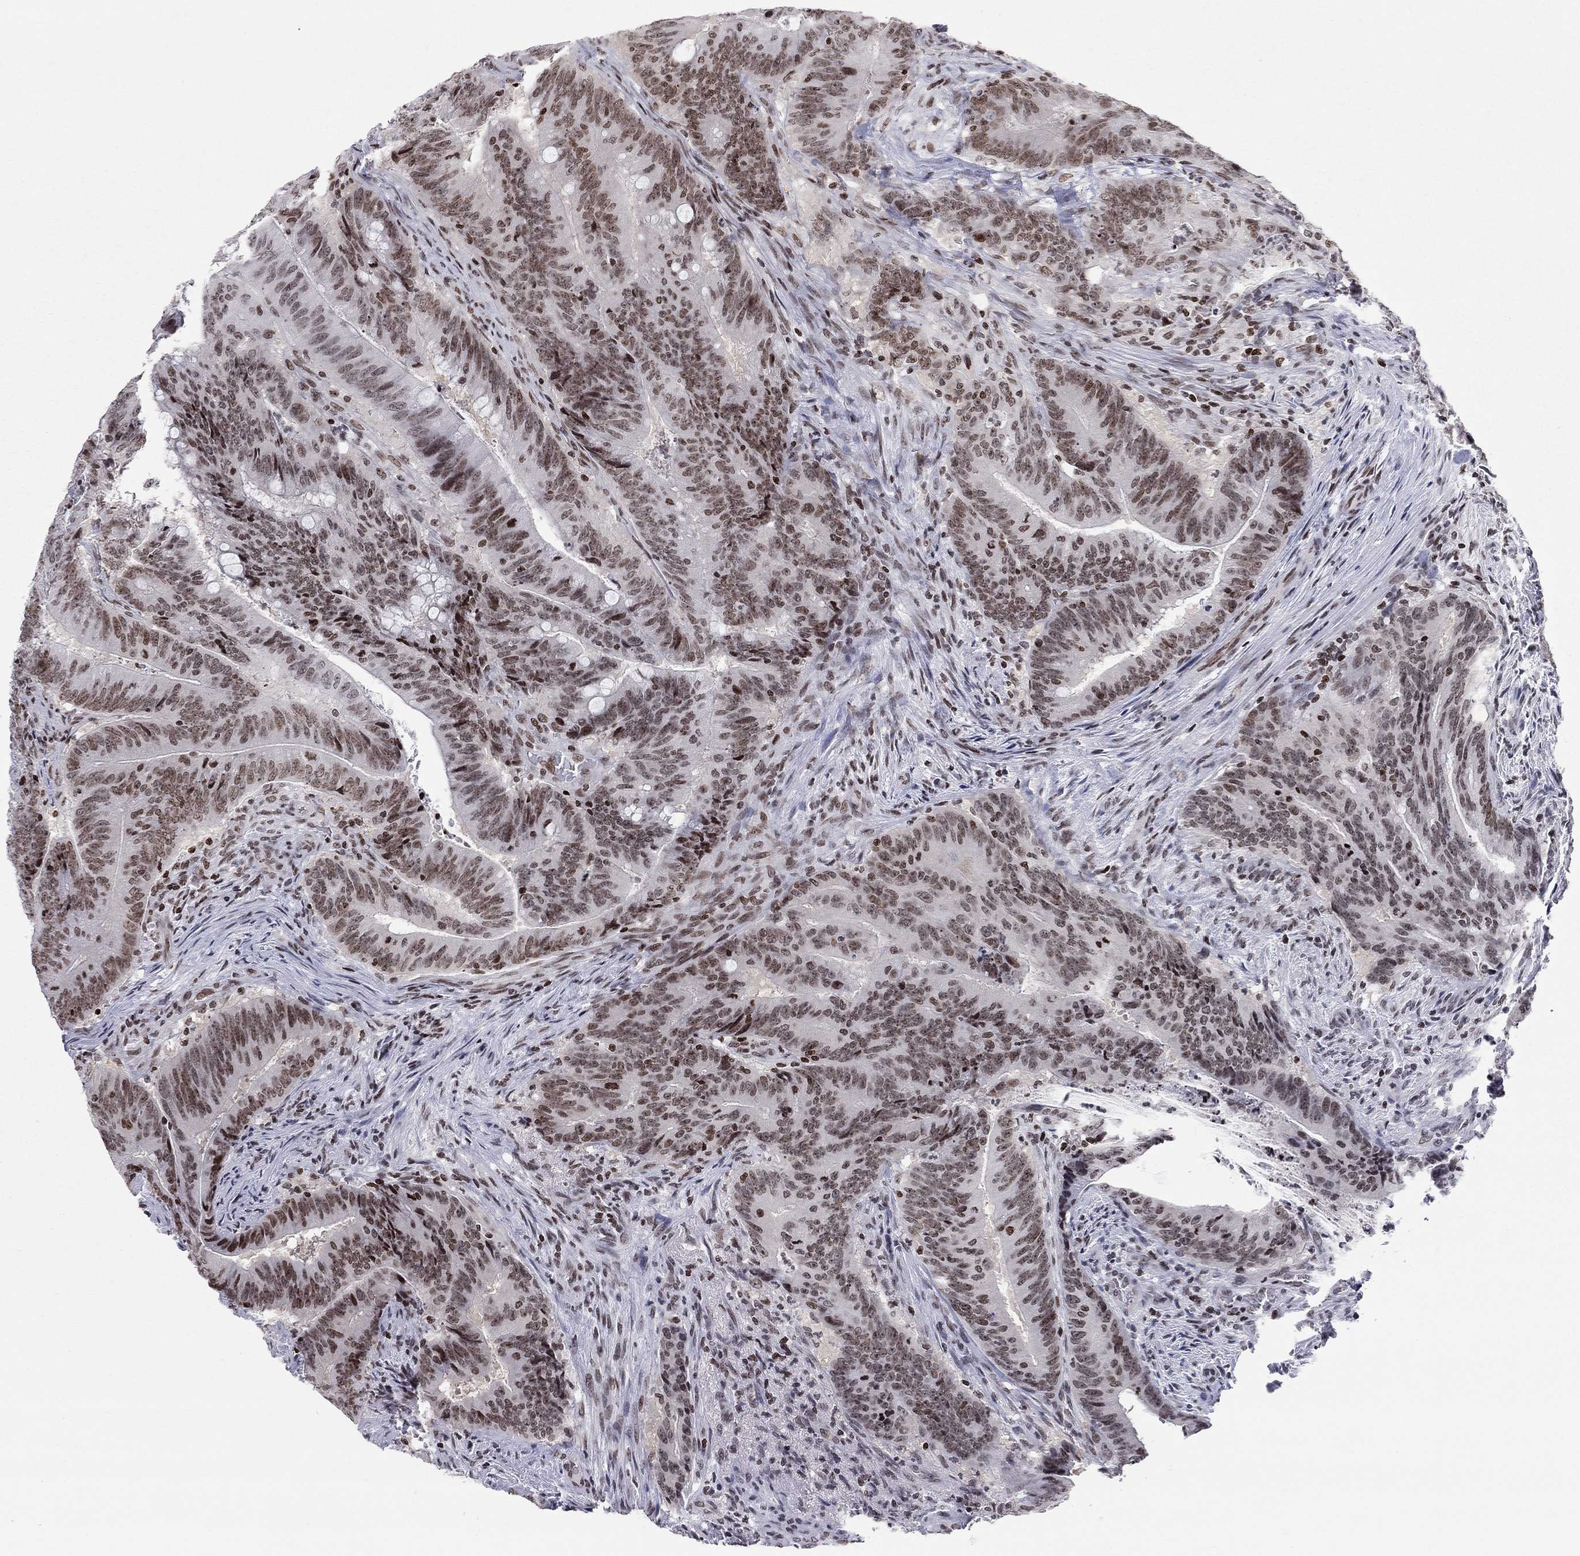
{"staining": {"intensity": "moderate", "quantity": "25%-75%", "location": "nuclear"}, "tissue": "colorectal cancer", "cell_type": "Tumor cells", "image_type": "cancer", "snomed": [{"axis": "morphology", "description": "Adenocarcinoma, NOS"}, {"axis": "topography", "description": "Colon"}], "caption": "The image displays immunohistochemical staining of colorectal cancer. There is moderate nuclear staining is present in about 25%-75% of tumor cells. (brown staining indicates protein expression, while blue staining denotes nuclei).", "gene": "H2AX", "patient": {"sex": "female", "age": 87}}